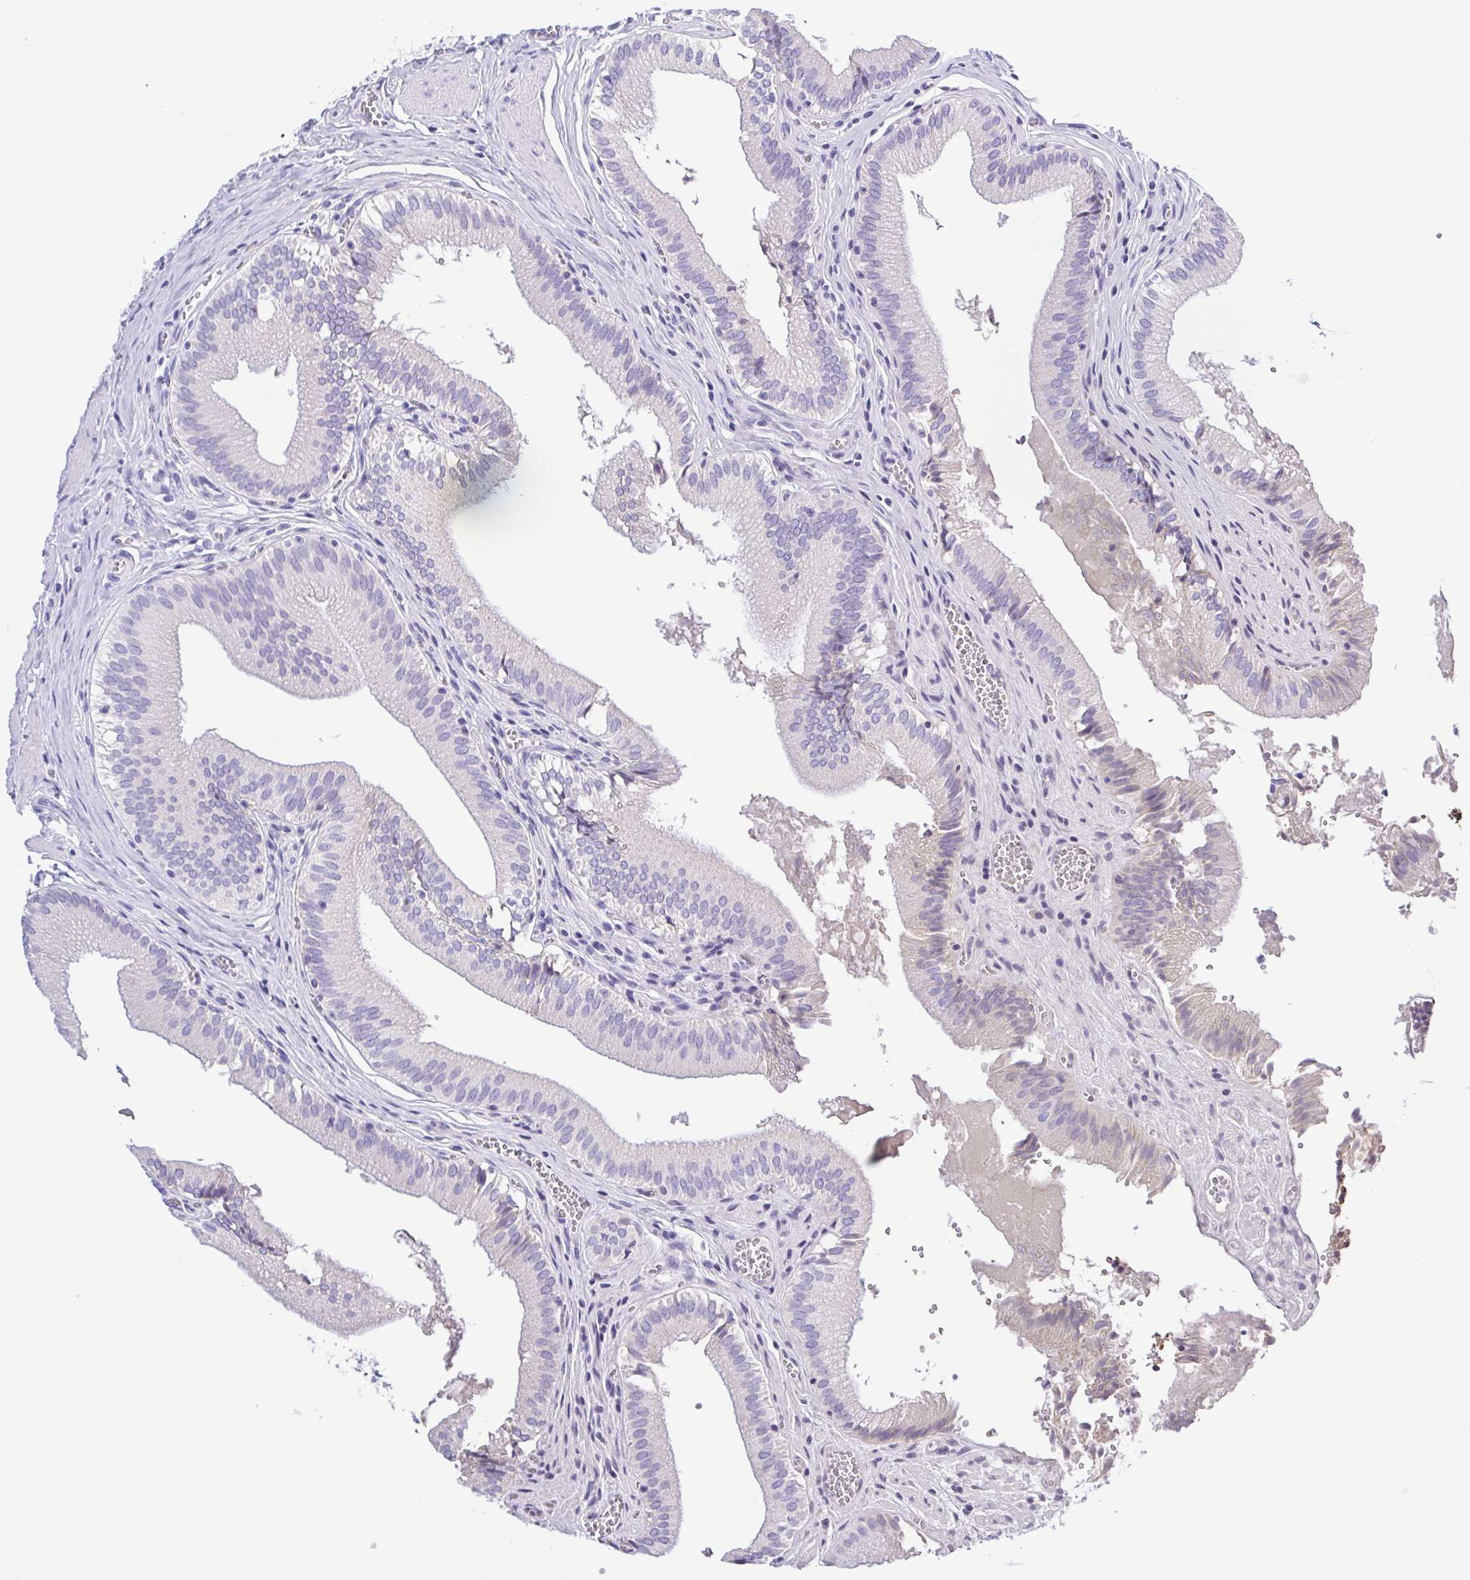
{"staining": {"intensity": "negative", "quantity": "none", "location": "none"}, "tissue": "gallbladder", "cell_type": "Glandular cells", "image_type": "normal", "snomed": [{"axis": "morphology", "description": "Normal tissue, NOS"}, {"axis": "topography", "description": "Gallbladder"}, {"axis": "topography", "description": "Peripheral nerve tissue"}], "caption": "This image is of benign gallbladder stained with IHC to label a protein in brown with the nuclei are counter-stained blue. There is no expression in glandular cells.", "gene": "CD72", "patient": {"sex": "male", "age": 17}}